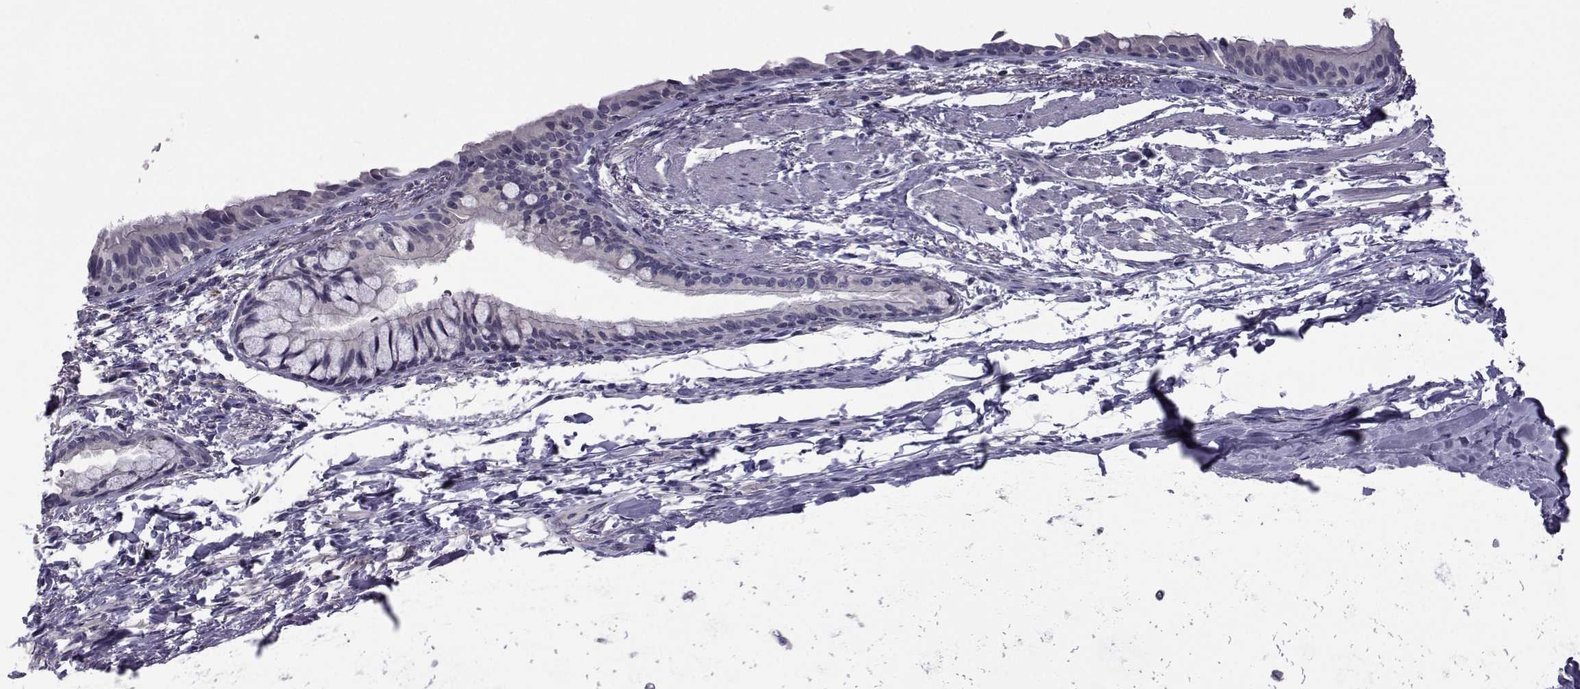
{"staining": {"intensity": "negative", "quantity": "none", "location": "none"}, "tissue": "bronchus", "cell_type": "Respiratory epithelial cells", "image_type": "normal", "snomed": [{"axis": "morphology", "description": "Normal tissue, NOS"}, {"axis": "morphology", "description": "Squamous cell carcinoma, NOS"}, {"axis": "topography", "description": "Bronchus"}, {"axis": "topography", "description": "Lung"}], "caption": "Bronchus stained for a protein using immunohistochemistry reveals no expression respiratory epithelial cells.", "gene": "TNFRSF11B", "patient": {"sex": "male", "age": 69}}